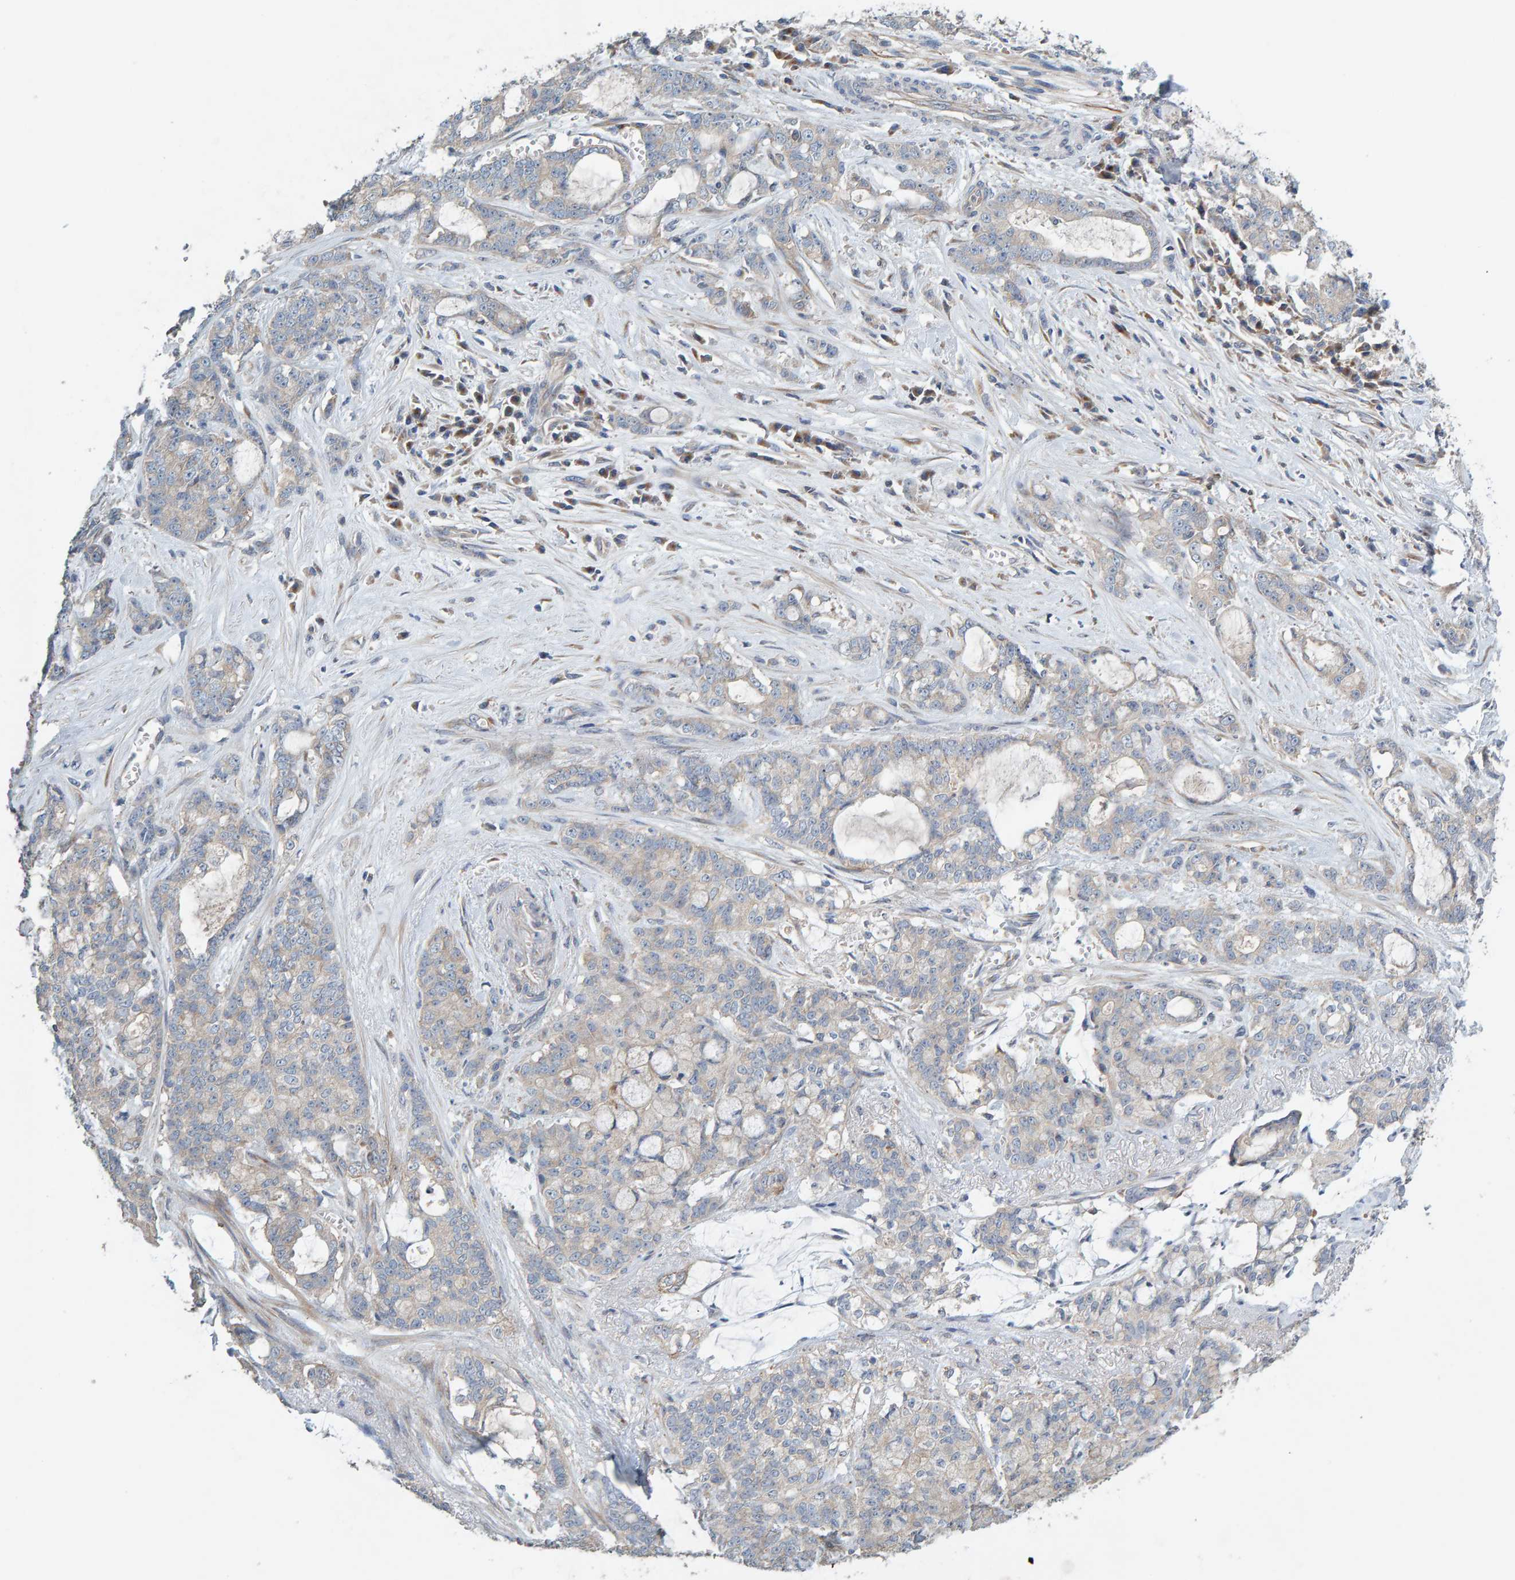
{"staining": {"intensity": "negative", "quantity": "none", "location": "none"}, "tissue": "pancreatic cancer", "cell_type": "Tumor cells", "image_type": "cancer", "snomed": [{"axis": "morphology", "description": "Adenocarcinoma, NOS"}, {"axis": "topography", "description": "Pancreas"}], "caption": "IHC histopathology image of neoplastic tissue: human pancreatic cancer stained with DAB (3,3'-diaminobenzidine) shows no significant protein positivity in tumor cells. (Stains: DAB immunohistochemistry with hematoxylin counter stain, Microscopy: brightfield microscopy at high magnification).", "gene": "CCM2", "patient": {"sex": "female", "age": 73}}